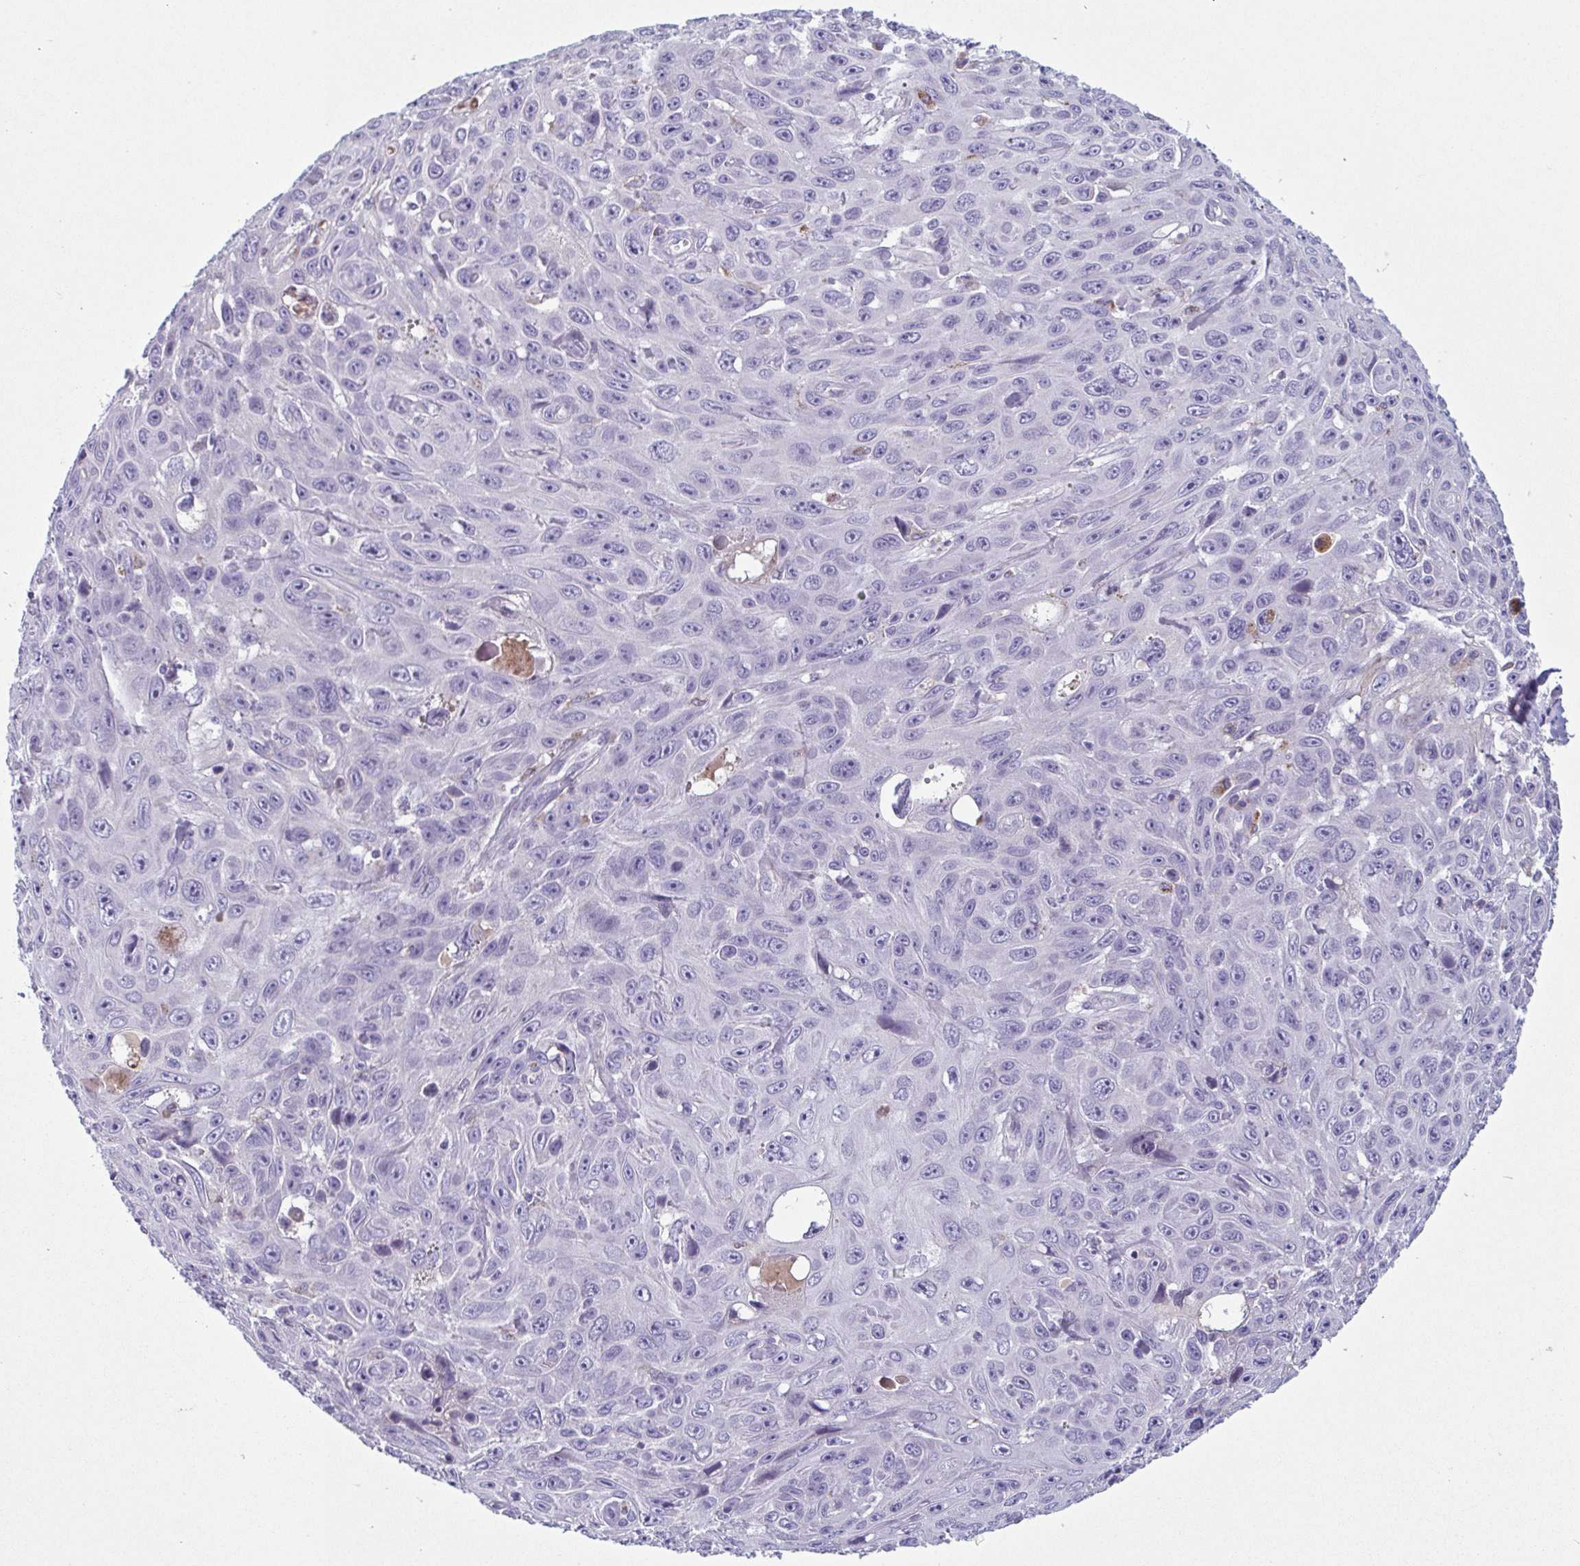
{"staining": {"intensity": "negative", "quantity": "none", "location": "none"}, "tissue": "skin cancer", "cell_type": "Tumor cells", "image_type": "cancer", "snomed": [{"axis": "morphology", "description": "Squamous cell carcinoma, NOS"}, {"axis": "topography", "description": "Skin"}], "caption": "Squamous cell carcinoma (skin) stained for a protein using IHC reveals no positivity tumor cells.", "gene": "F13B", "patient": {"sex": "male", "age": 82}}